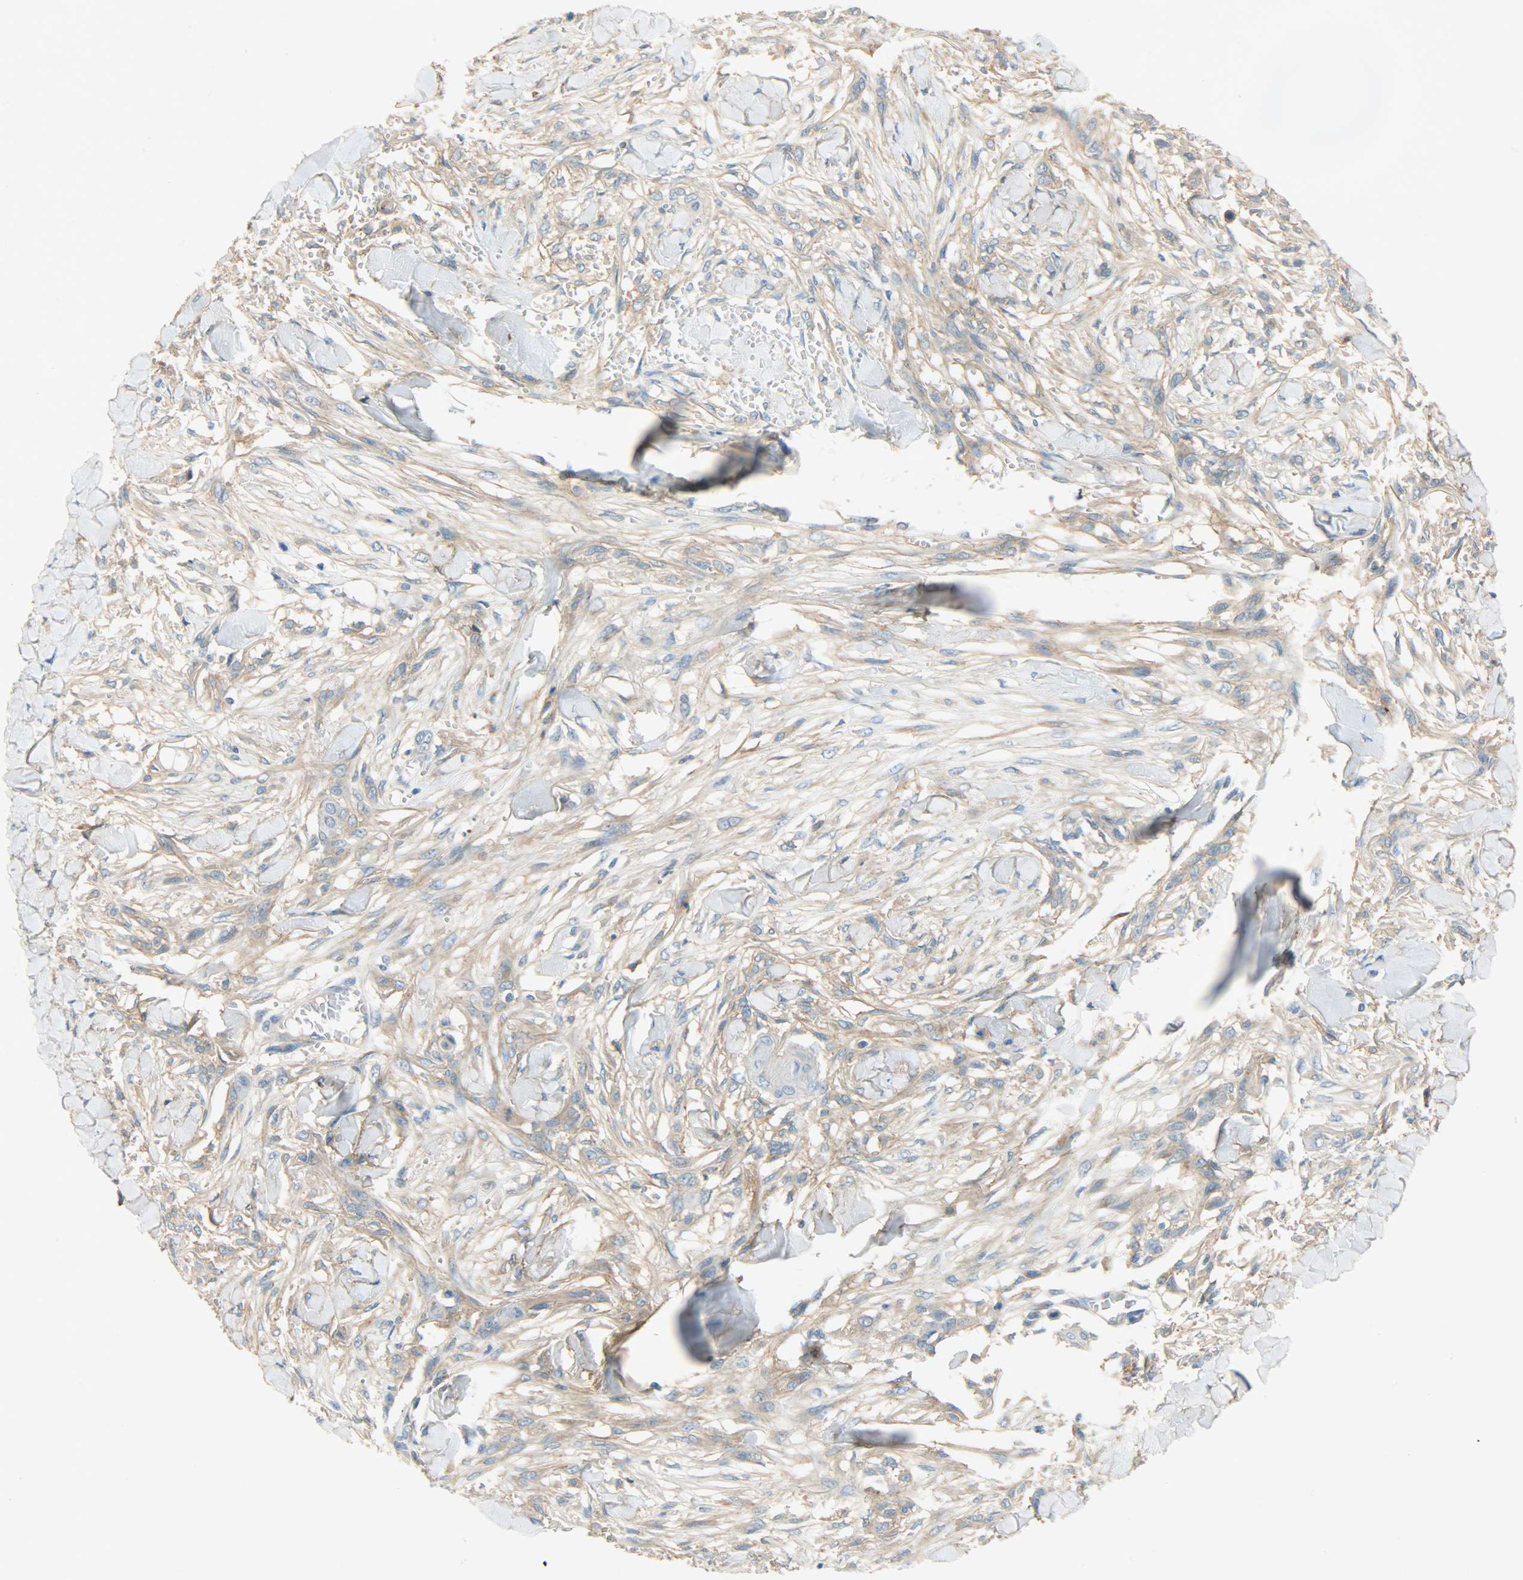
{"staining": {"intensity": "moderate", "quantity": ">75%", "location": "cytoplasmic/membranous"}, "tissue": "skin cancer", "cell_type": "Tumor cells", "image_type": "cancer", "snomed": [{"axis": "morphology", "description": "Normal tissue, NOS"}, {"axis": "morphology", "description": "Squamous cell carcinoma, NOS"}, {"axis": "topography", "description": "Skin"}], "caption": "The histopathology image demonstrates a brown stain indicating the presence of a protein in the cytoplasmic/membranous of tumor cells in skin squamous cell carcinoma.", "gene": "DSG2", "patient": {"sex": "female", "age": 59}}